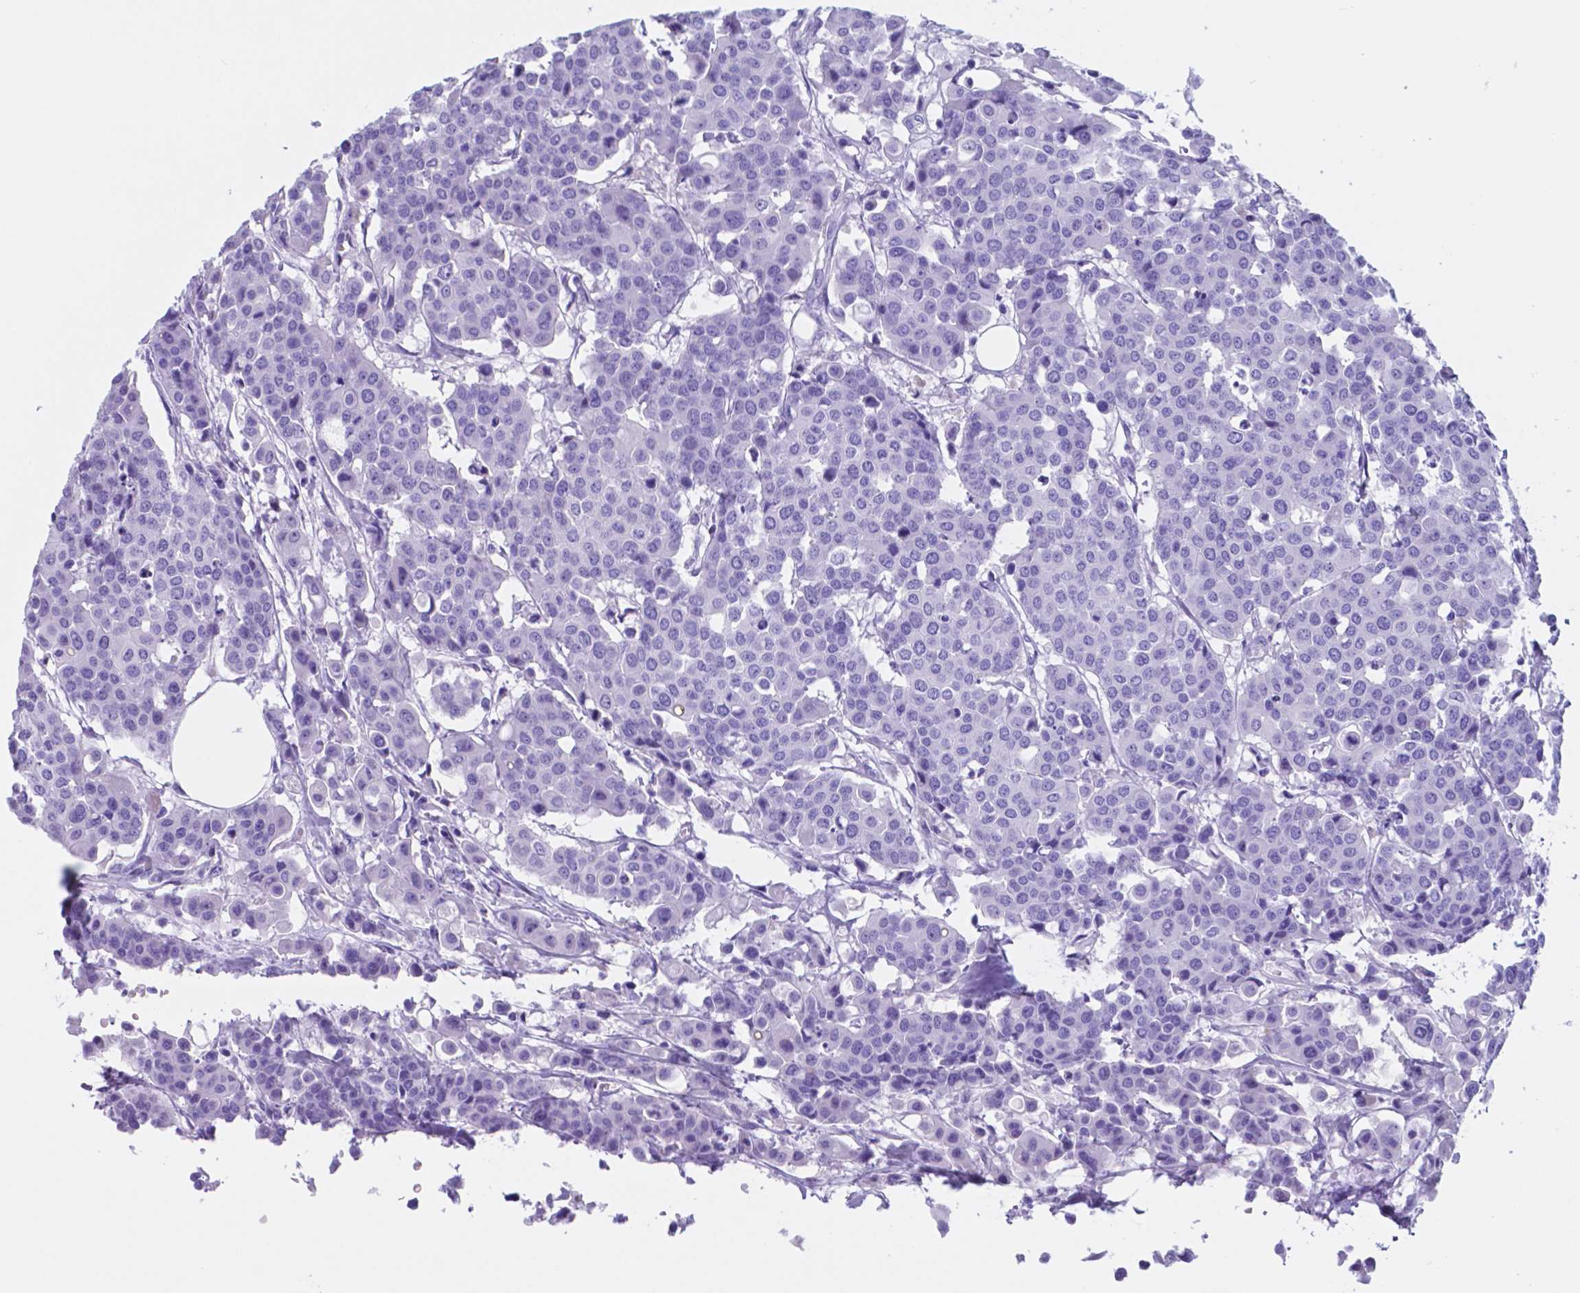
{"staining": {"intensity": "negative", "quantity": "none", "location": "none"}, "tissue": "carcinoid", "cell_type": "Tumor cells", "image_type": "cancer", "snomed": [{"axis": "morphology", "description": "Carcinoid, malignant, NOS"}, {"axis": "topography", "description": "Colon"}], "caption": "This is an IHC micrograph of human carcinoid (malignant). There is no expression in tumor cells.", "gene": "DNAAF8", "patient": {"sex": "male", "age": 81}}